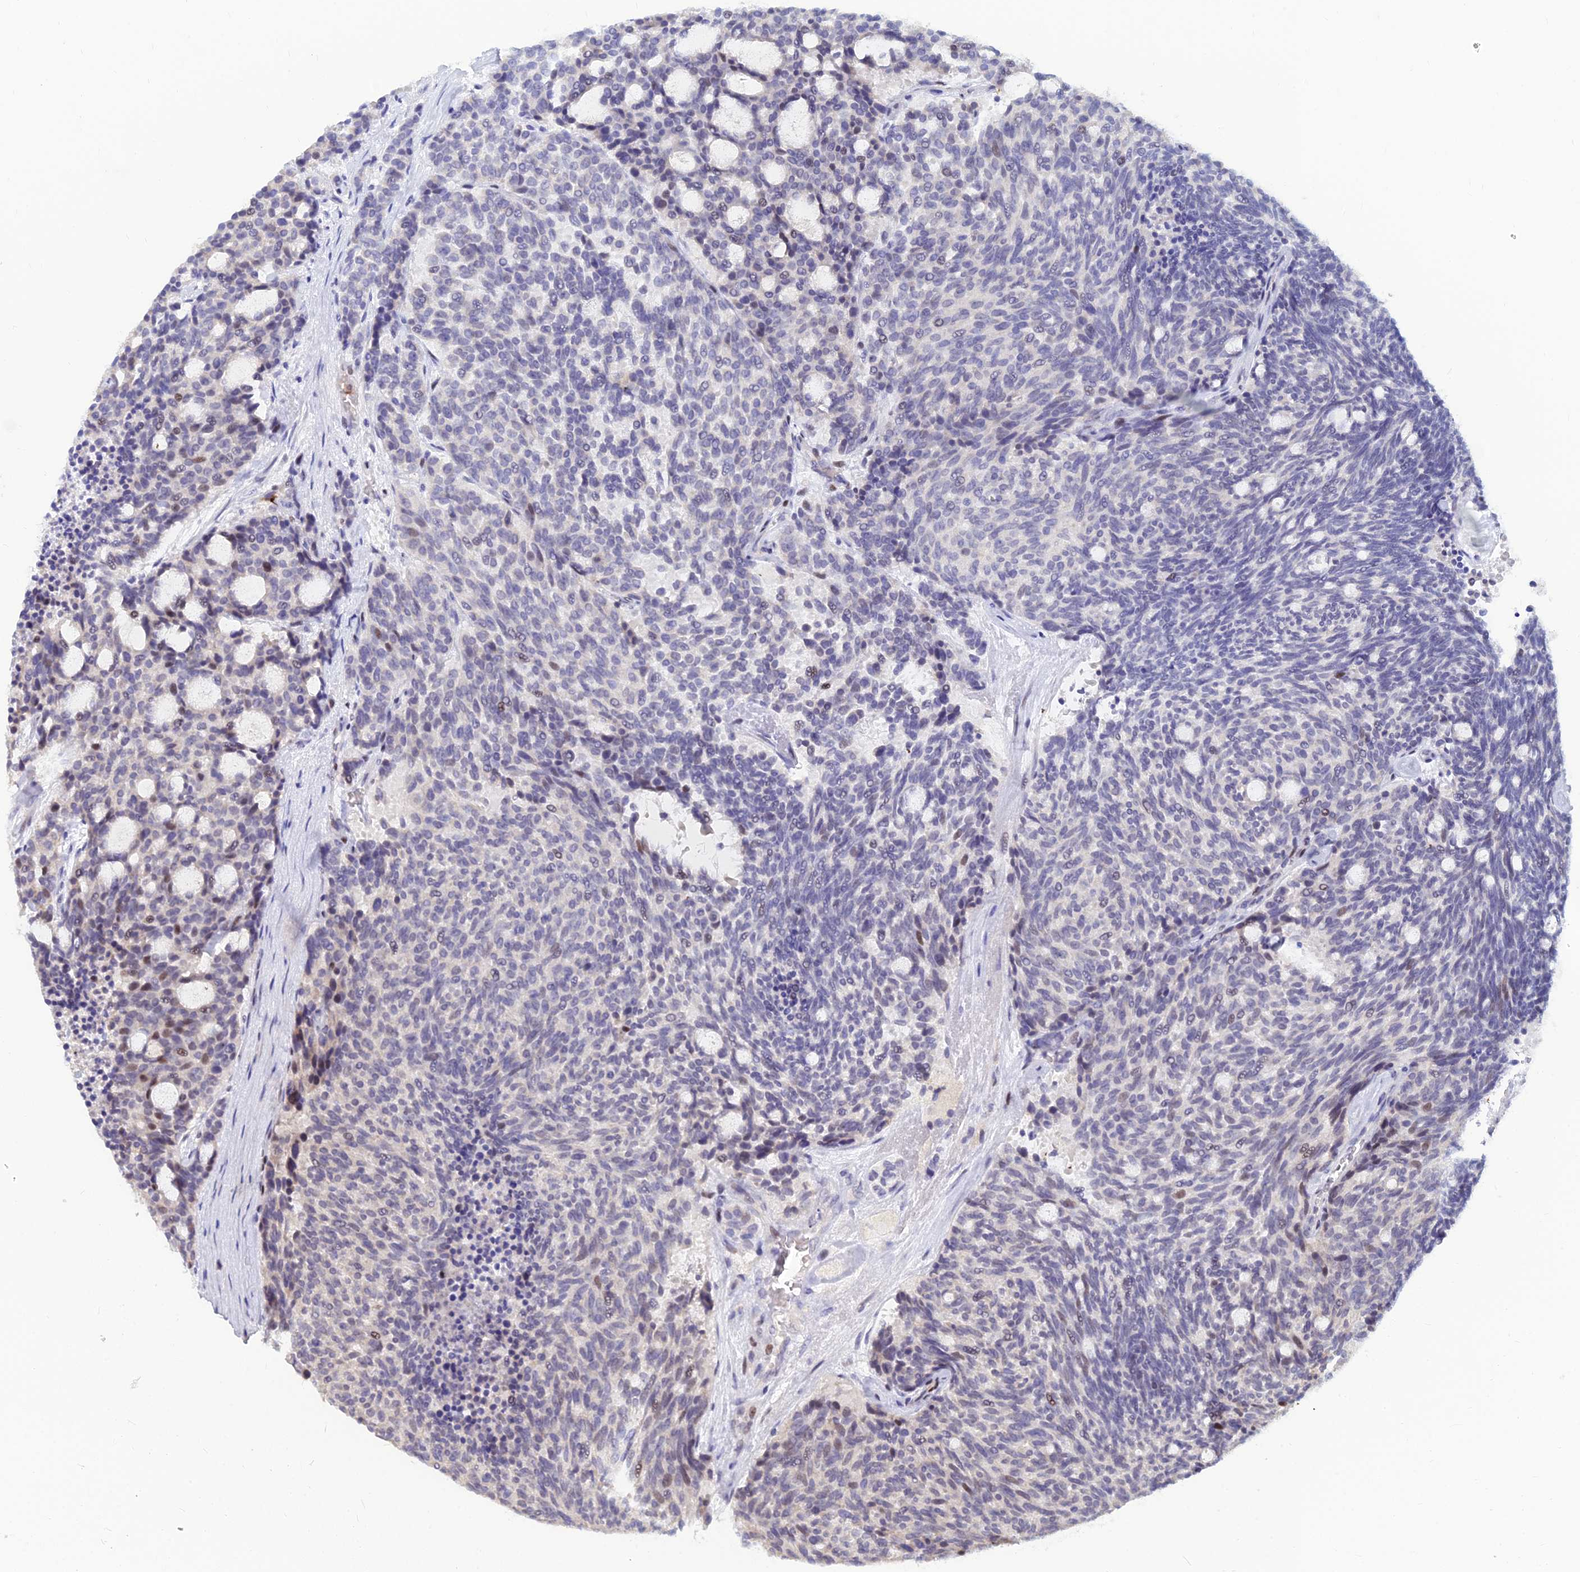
{"staining": {"intensity": "moderate", "quantity": "<25%", "location": "nuclear"}, "tissue": "carcinoid", "cell_type": "Tumor cells", "image_type": "cancer", "snomed": [{"axis": "morphology", "description": "Carcinoid, malignant, NOS"}, {"axis": "topography", "description": "Pancreas"}], "caption": "An IHC image of tumor tissue is shown. Protein staining in brown labels moderate nuclear positivity in carcinoid within tumor cells.", "gene": "GOLGA6D", "patient": {"sex": "female", "age": 54}}